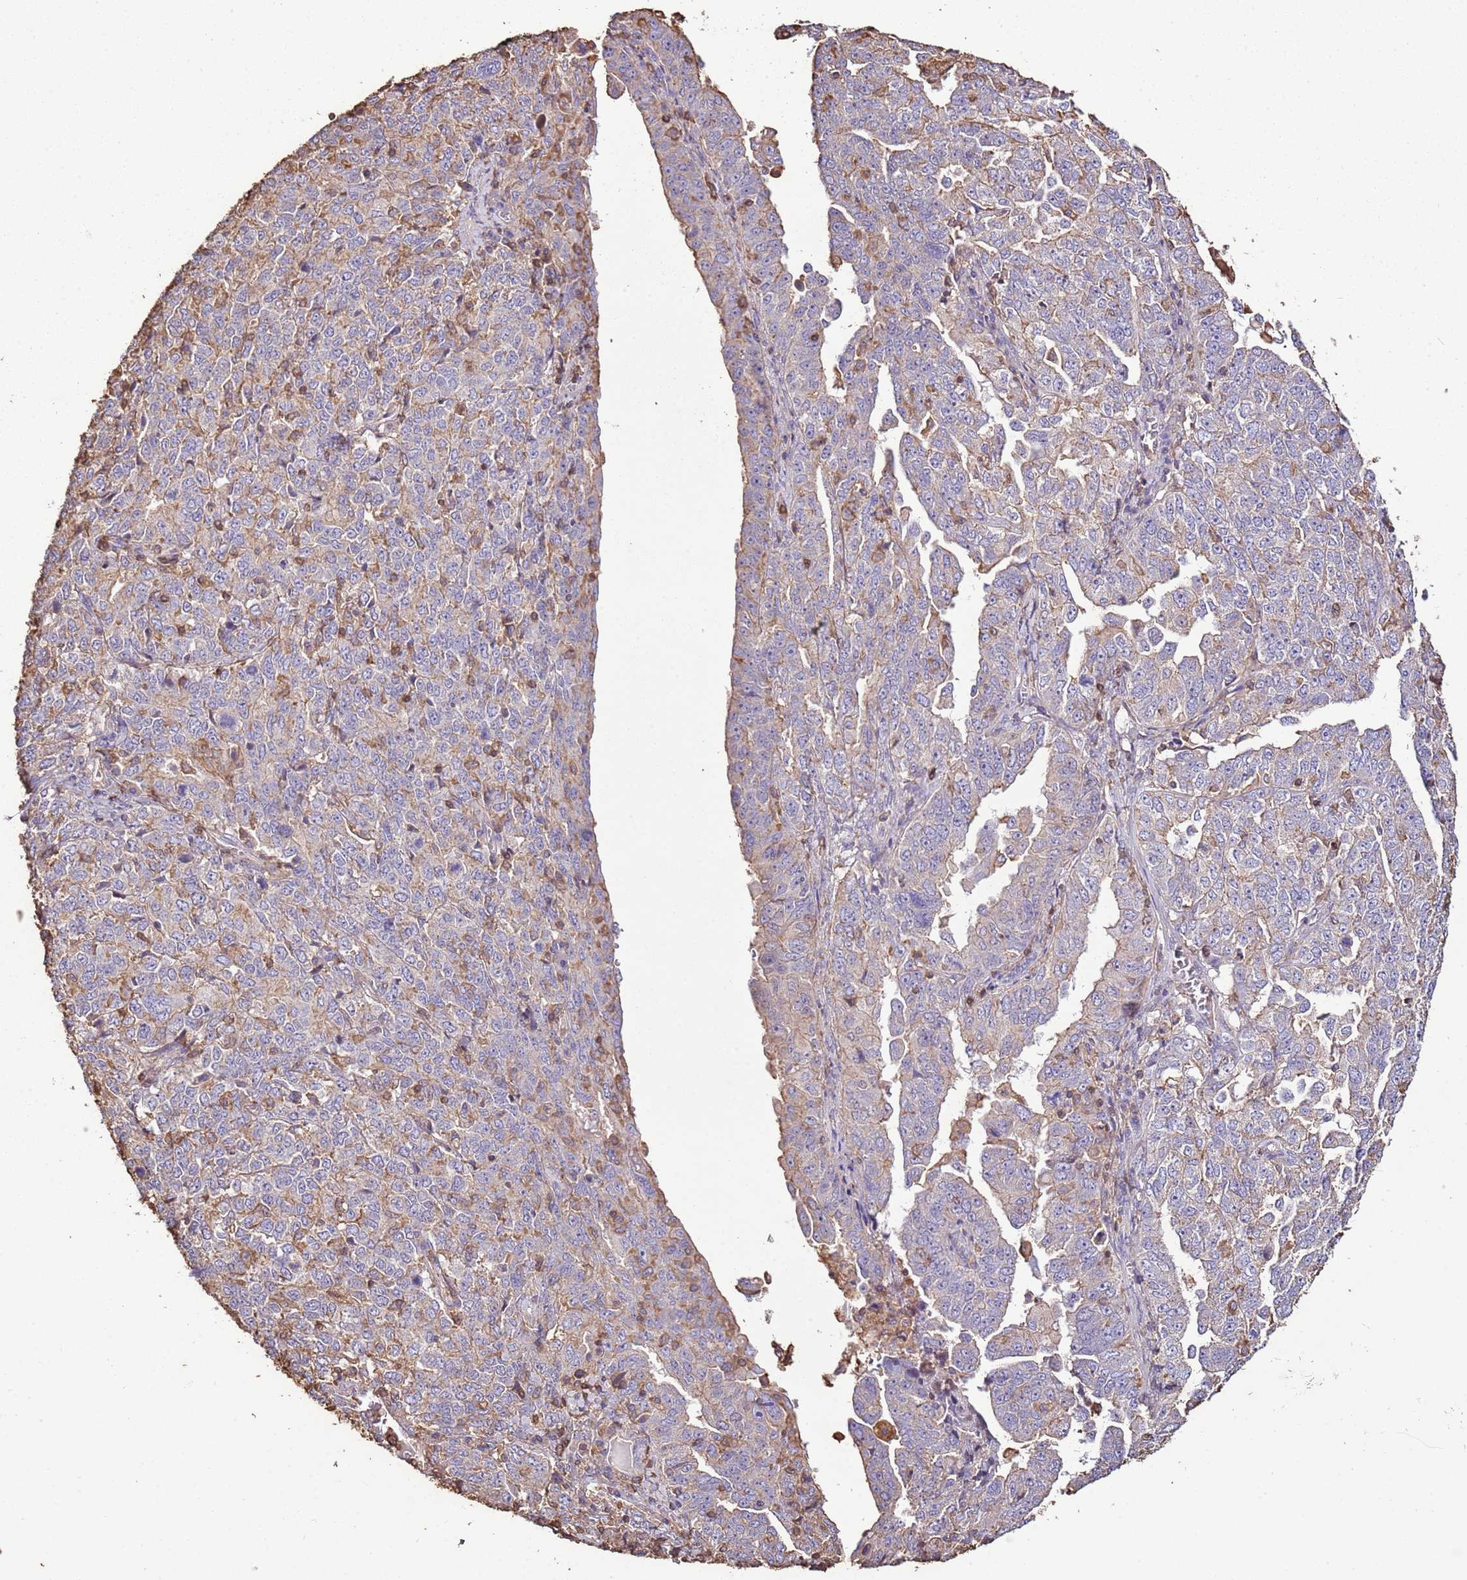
{"staining": {"intensity": "negative", "quantity": "none", "location": "none"}, "tissue": "ovarian cancer", "cell_type": "Tumor cells", "image_type": "cancer", "snomed": [{"axis": "morphology", "description": "Carcinoma, endometroid"}, {"axis": "topography", "description": "Ovary"}], "caption": "This is a histopathology image of immunohistochemistry staining of ovarian endometroid carcinoma, which shows no positivity in tumor cells. Brightfield microscopy of immunohistochemistry (IHC) stained with DAB (3,3'-diaminobenzidine) (brown) and hematoxylin (blue), captured at high magnification.", "gene": "ARL10", "patient": {"sex": "female", "age": 62}}